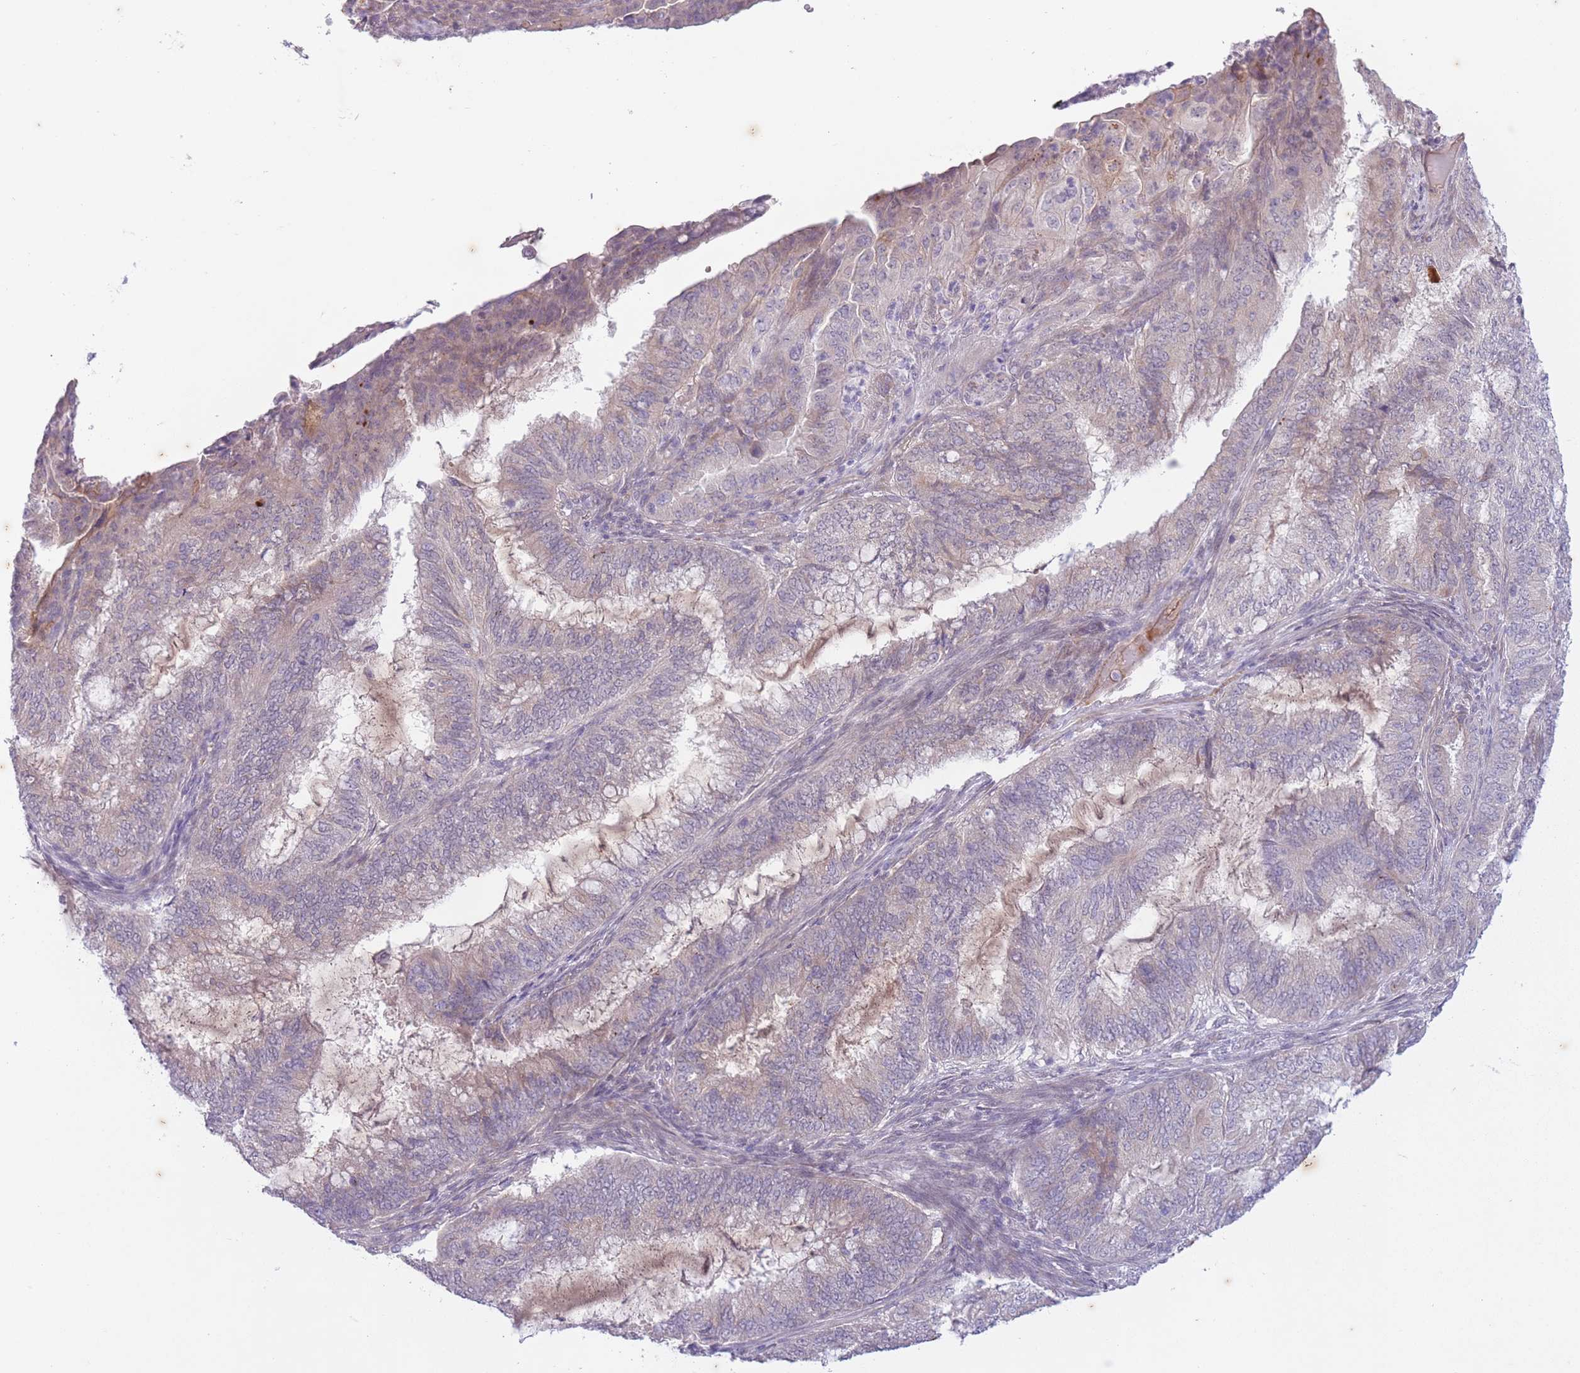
{"staining": {"intensity": "weak", "quantity": "<25%", "location": "cytoplasmic/membranous"}, "tissue": "endometrial cancer", "cell_type": "Tumor cells", "image_type": "cancer", "snomed": [{"axis": "morphology", "description": "Adenocarcinoma, NOS"}, {"axis": "topography", "description": "Endometrium"}], "caption": "DAB immunohistochemical staining of adenocarcinoma (endometrial) exhibits no significant expression in tumor cells.", "gene": "ARPIN", "patient": {"sex": "female", "age": 51}}